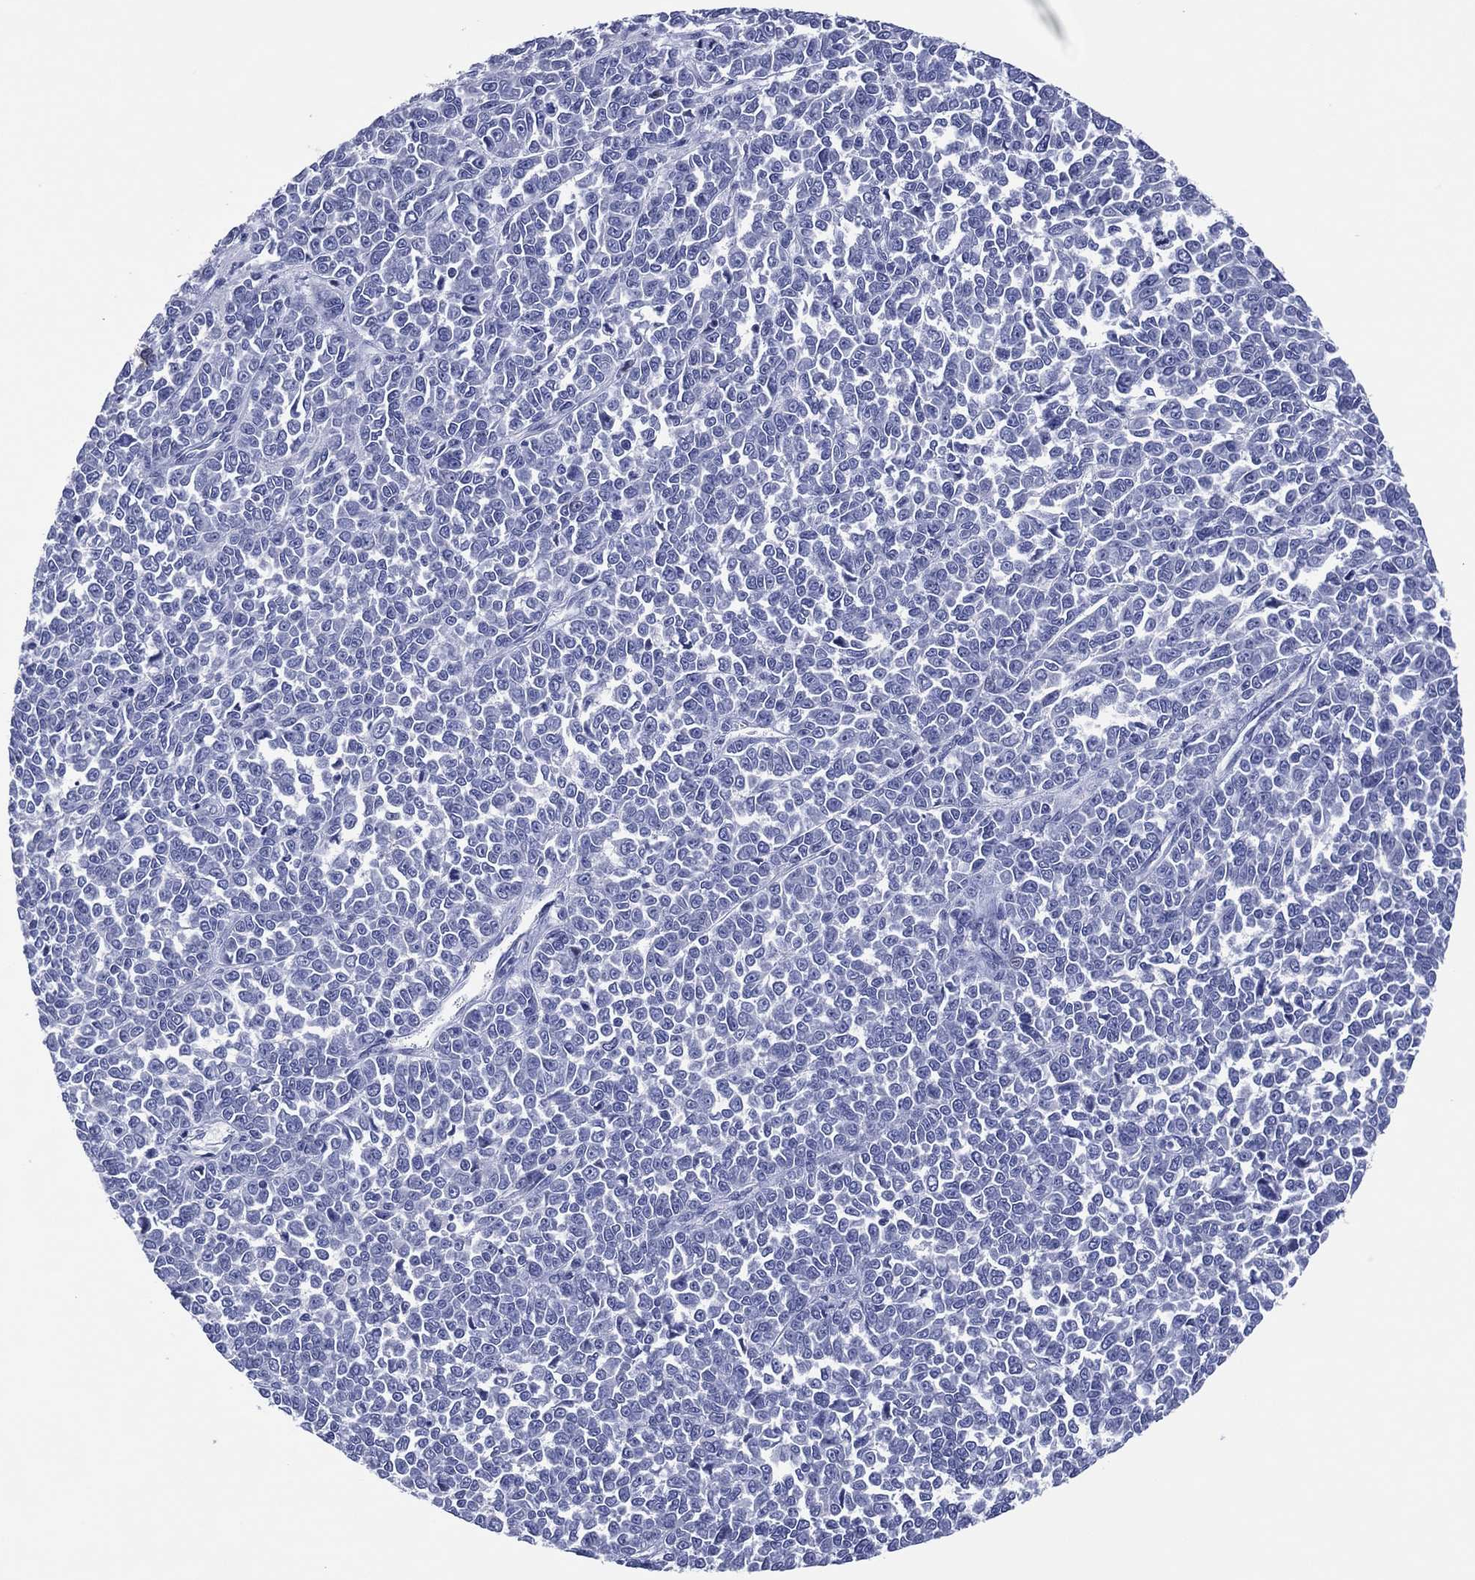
{"staining": {"intensity": "negative", "quantity": "none", "location": "none"}, "tissue": "melanoma", "cell_type": "Tumor cells", "image_type": "cancer", "snomed": [{"axis": "morphology", "description": "Malignant melanoma, NOS"}, {"axis": "topography", "description": "Skin"}], "caption": "Tumor cells are negative for brown protein staining in malignant melanoma.", "gene": "TRIM31", "patient": {"sex": "female", "age": 95}}